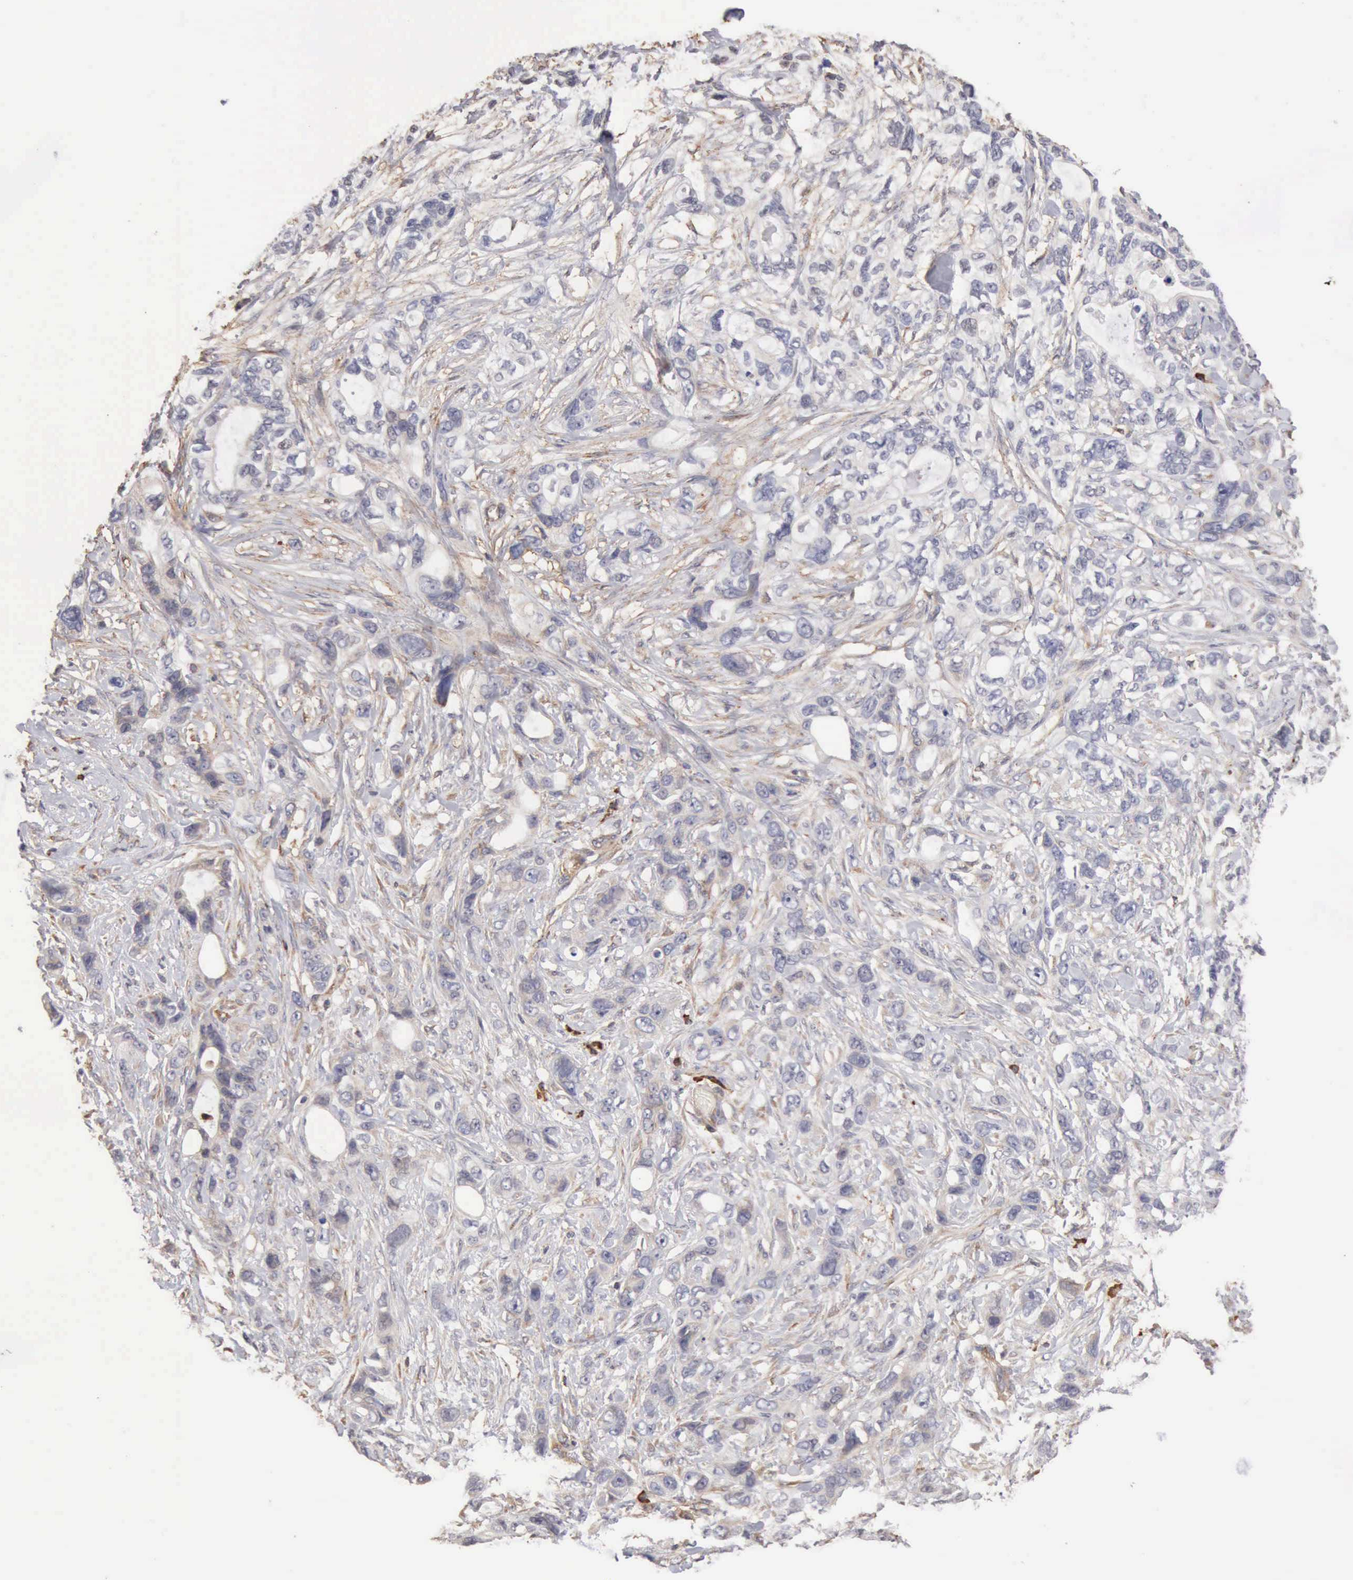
{"staining": {"intensity": "weak", "quantity": "<25%", "location": "cytoplasmic/membranous"}, "tissue": "stomach cancer", "cell_type": "Tumor cells", "image_type": "cancer", "snomed": [{"axis": "morphology", "description": "Adenocarcinoma, NOS"}, {"axis": "topography", "description": "Stomach, upper"}], "caption": "Tumor cells are negative for protein expression in human stomach adenocarcinoma.", "gene": "GPR101", "patient": {"sex": "male", "age": 47}}